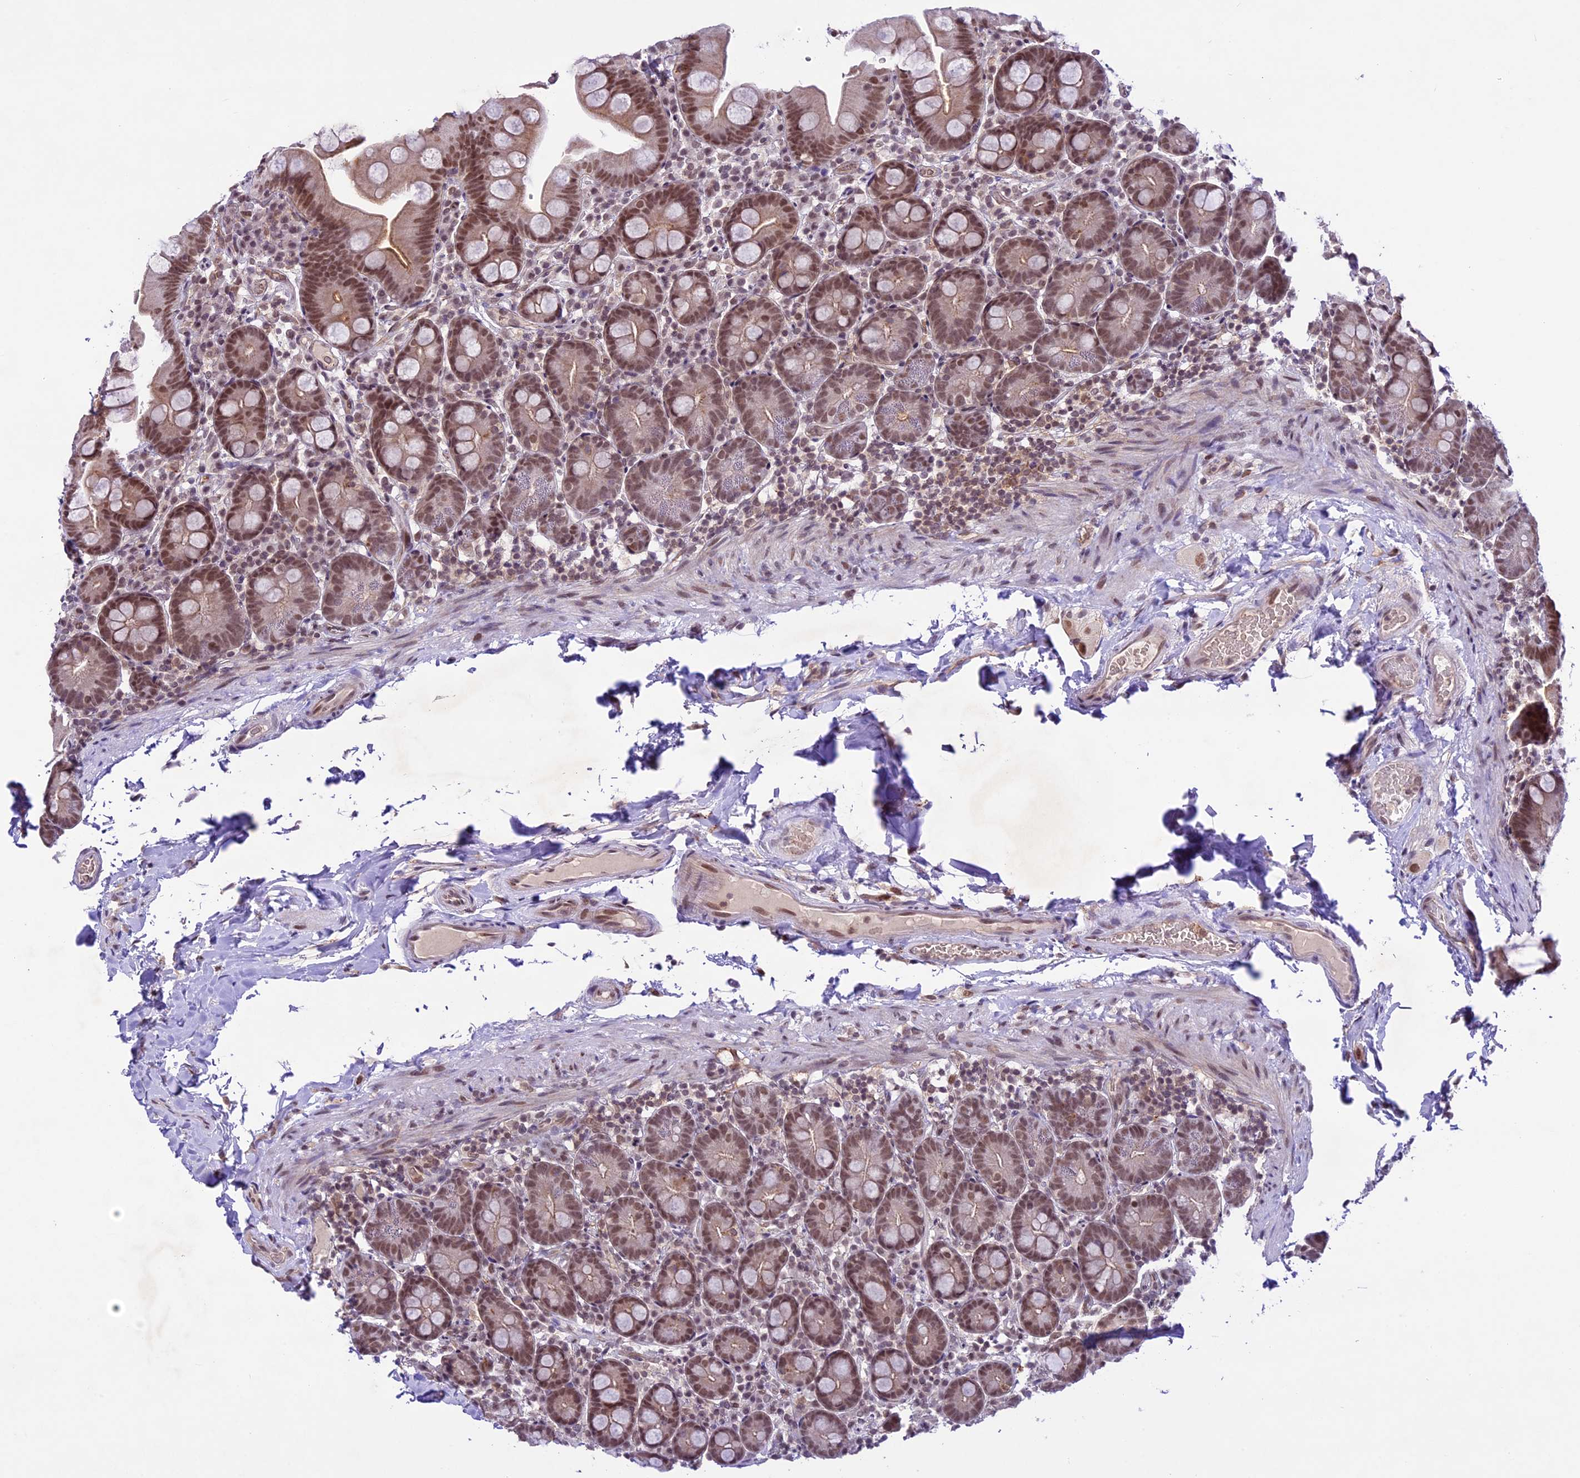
{"staining": {"intensity": "moderate", "quantity": ">75%", "location": "nuclear"}, "tissue": "small intestine", "cell_type": "Glandular cells", "image_type": "normal", "snomed": [{"axis": "morphology", "description": "Normal tissue, NOS"}, {"axis": "topography", "description": "Small intestine"}], "caption": "High-magnification brightfield microscopy of unremarkable small intestine stained with DAB (brown) and counterstained with hematoxylin (blue). glandular cells exhibit moderate nuclear staining is appreciated in approximately>75% of cells. Nuclei are stained in blue.", "gene": "SHKBP1", "patient": {"sex": "female", "age": 68}}